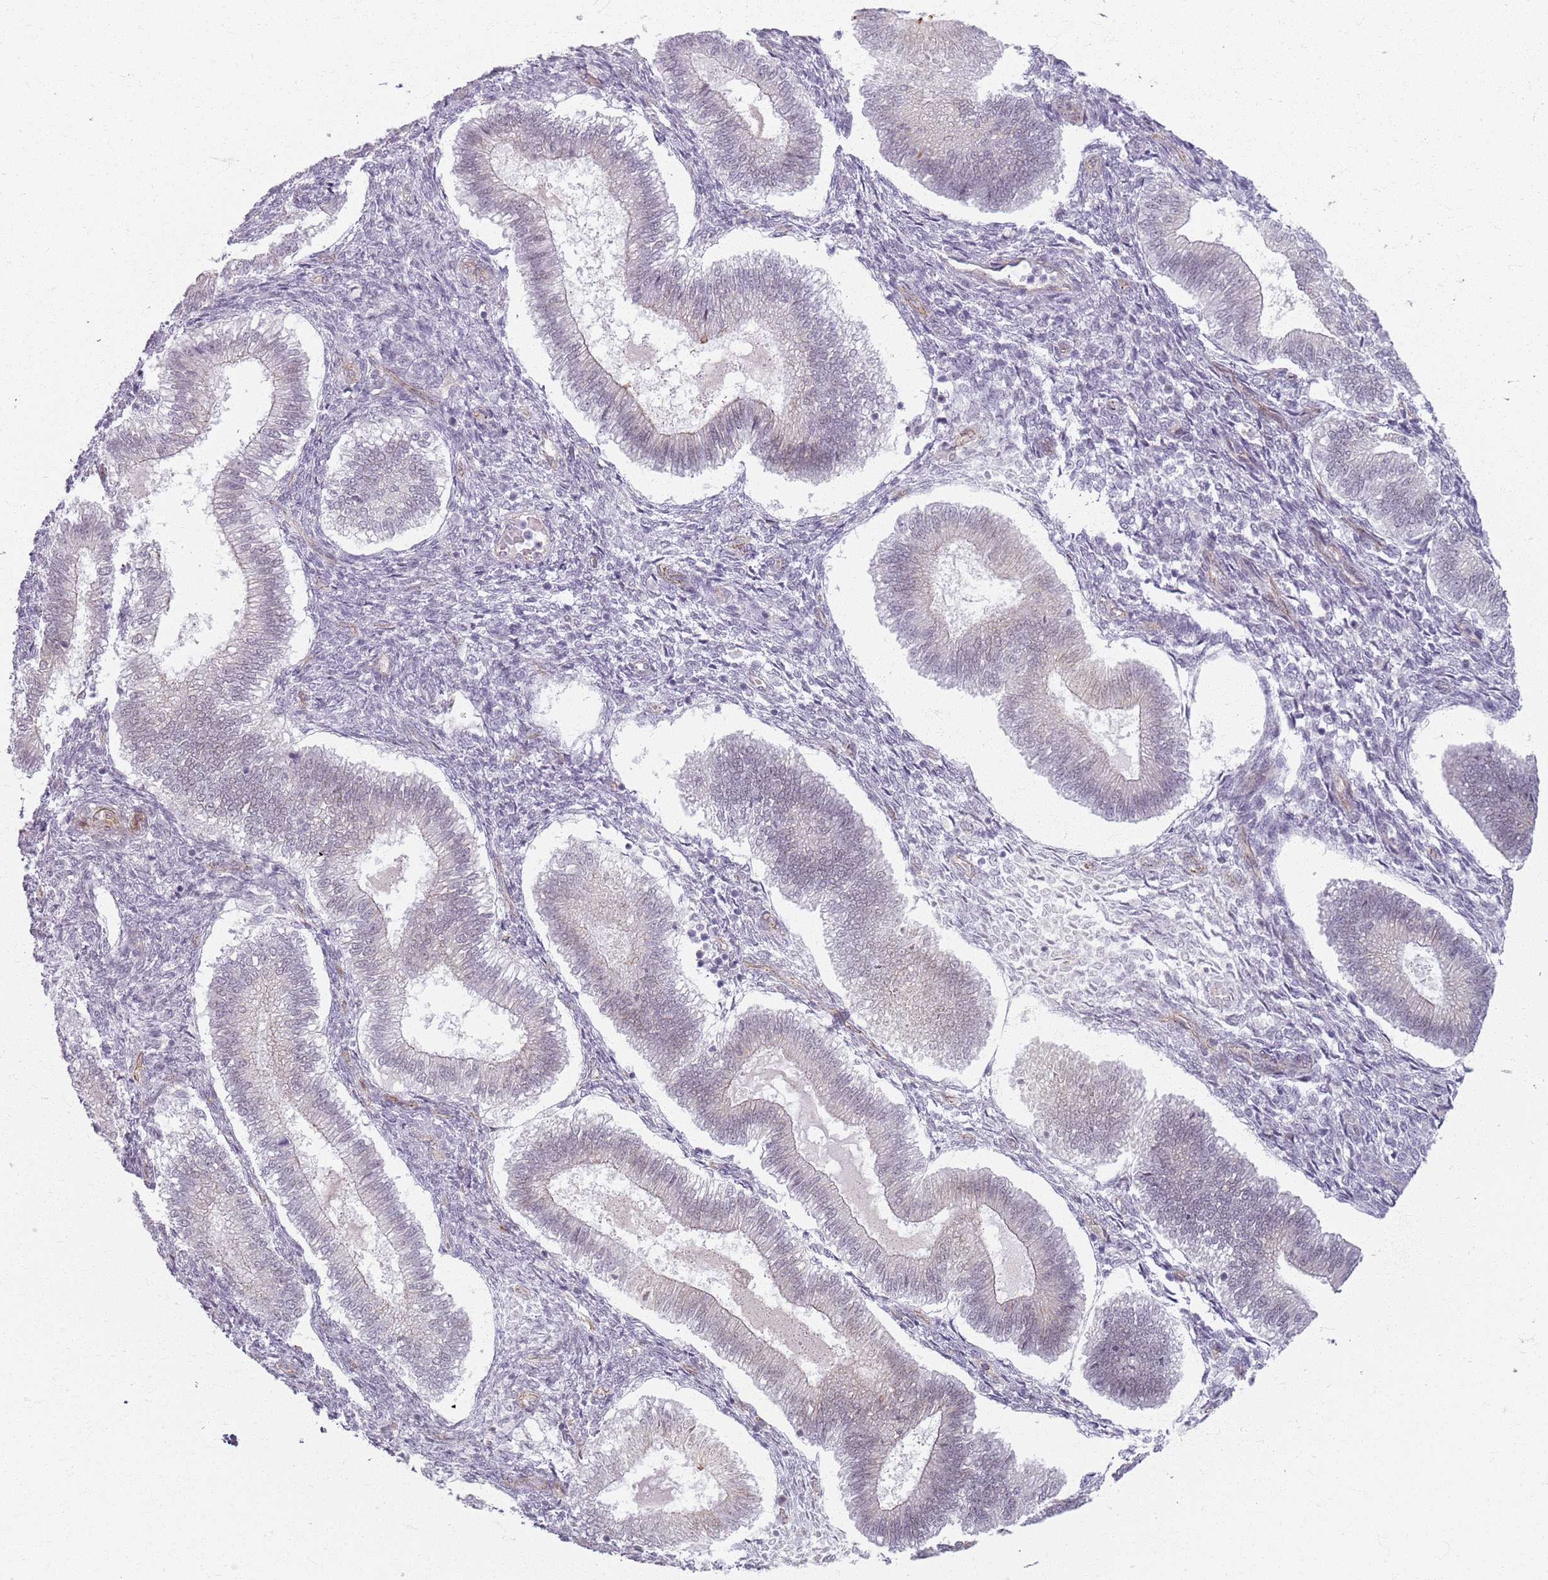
{"staining": {"intensity": "negative", "quantity": "none", "location": "none"}, "tissue": "endometrium", "cell_type": "Cells in endometrial stroma", "image_type": "normal", "snomed": [{"axis": "morphology", "description": "Normal tissue, NOS"}, {"axis": "topography", "description": "Endometrium"}], "caption": "A high-resolution image shows immunohistochemistry (IHC) staining of normal endometrium, which exhibits no significant expression in cells in endometrial stroma.", "gene": "KCNA5", "patient": {"sex": "female", "age": 25}}